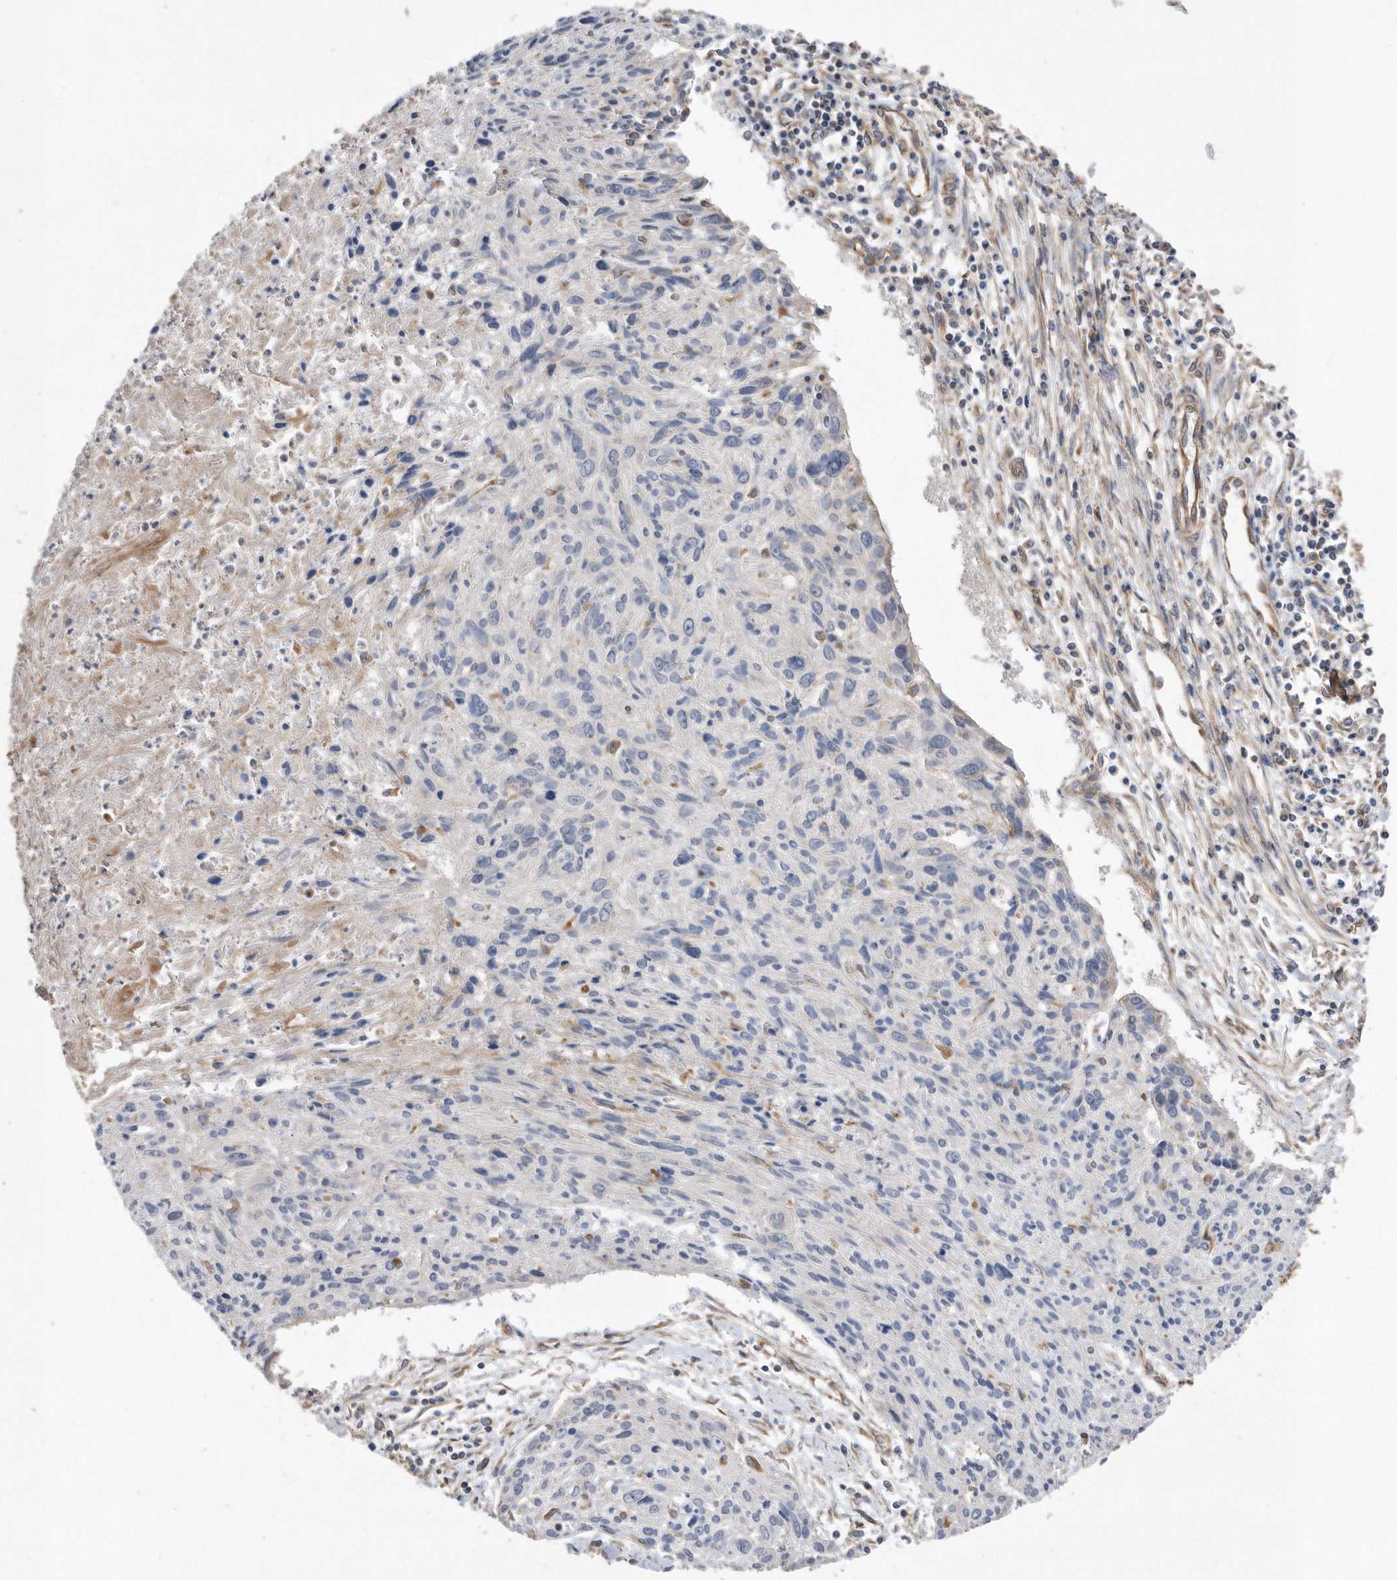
{"staining": {"intensity": "negative", "quantity": "none", "location": "none"}, "tissue": "cervical cancer", "cell_type": "Tumor cells", "image_type": "cancer", "snomed": [{"axis": "morphology", "description": "Squamous cell carcinoma, NOS"}, {"axis": "topography", "description": "Cervix"}], "caption": "Histopathology image shows no protein staining in tumor cells of squamous cell carcinoma (cervical) tissue. Brightfield microscopy of immunohistochemistry (IHC) stained with DAB (3,3'-diaminobenzidine) (brown) and hematoxylin (blue), captured at high magnification.", "gene": "PON2", "patient": {"sex": "female", "age": 51}}